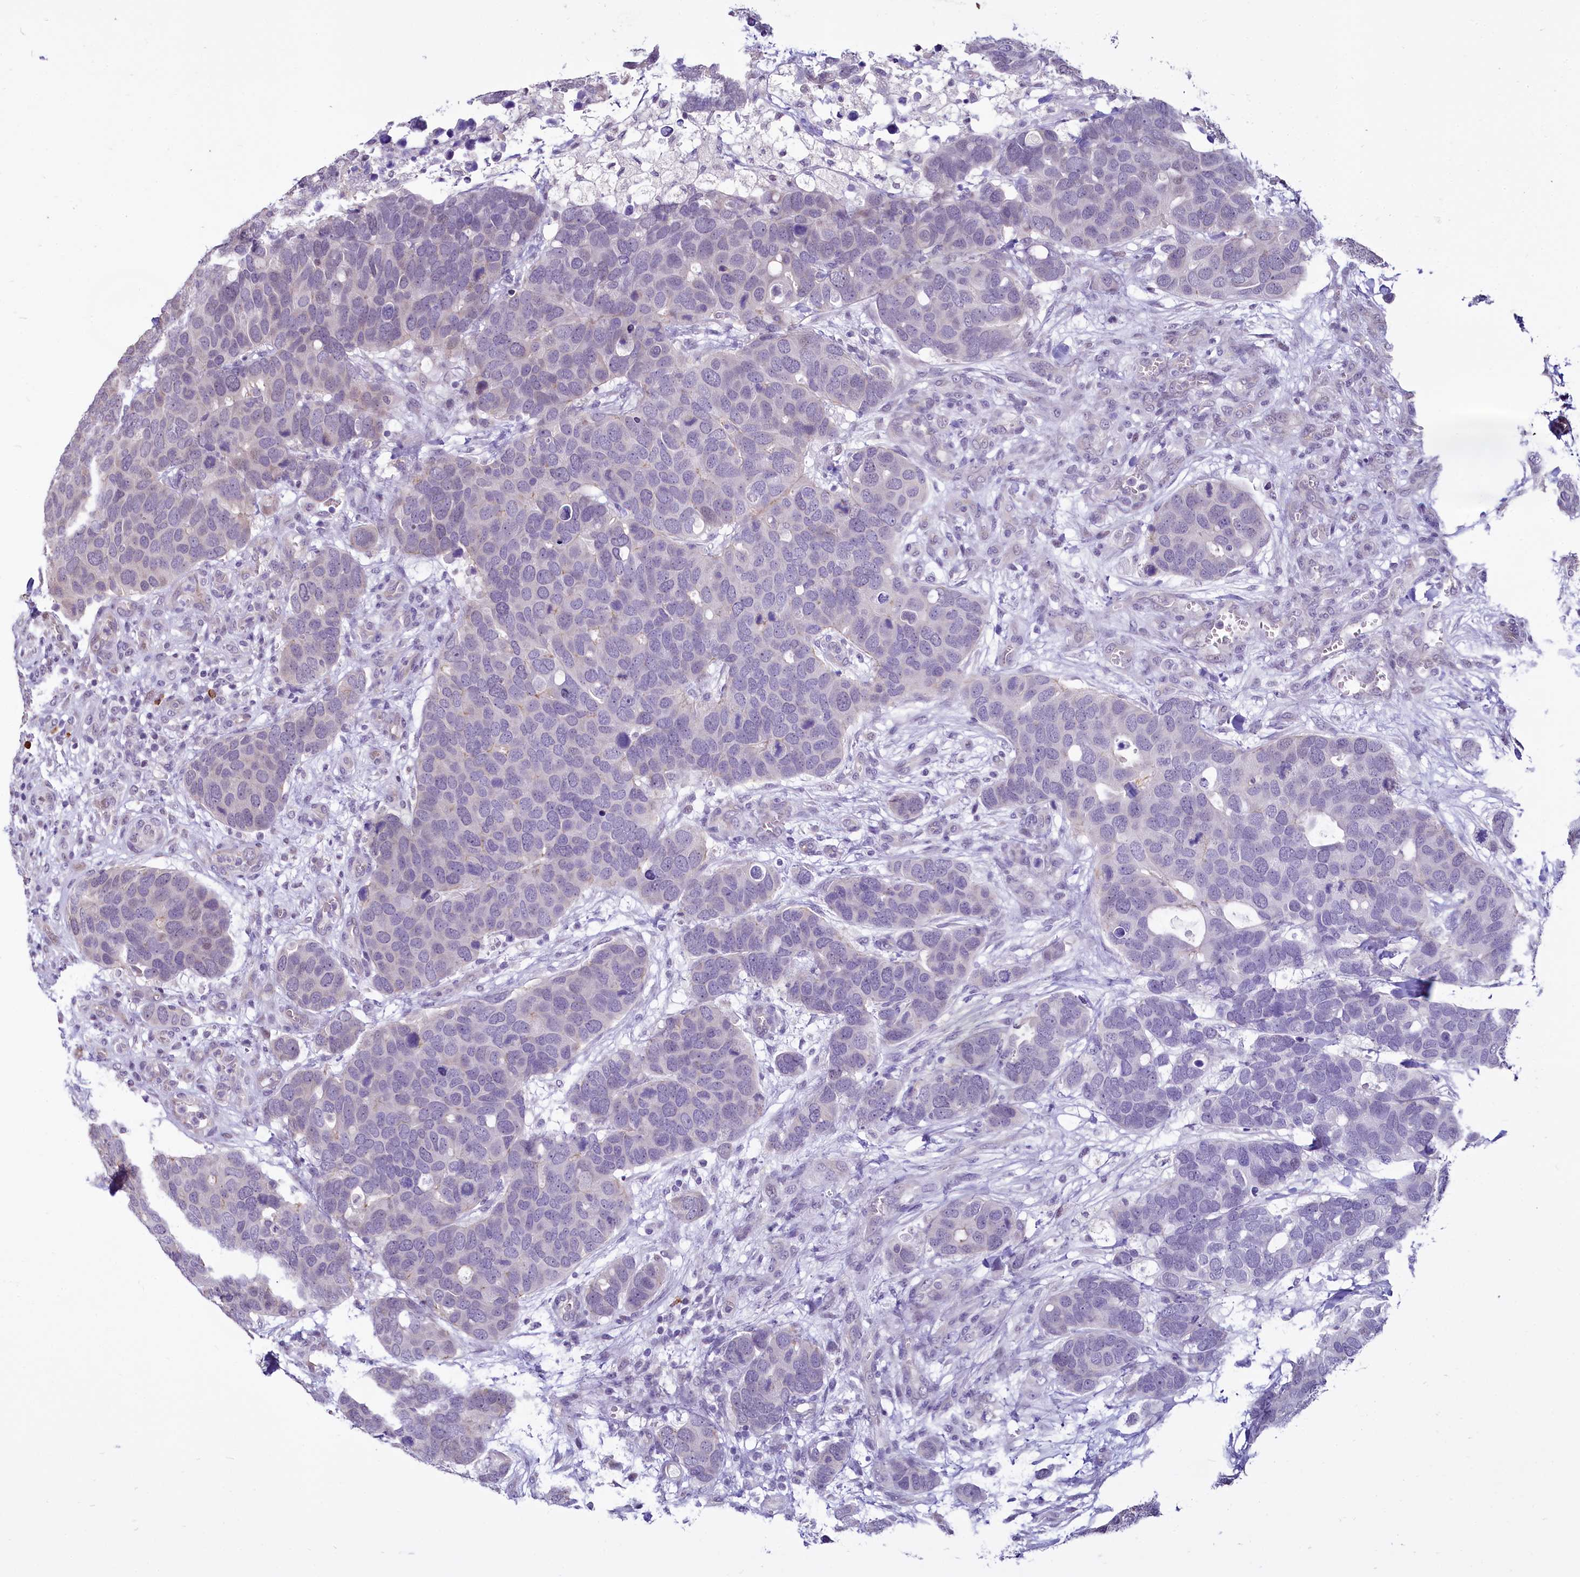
{"staining": {"intensity": "negative", "quantity": "none", "location": "none"}, "tissue": "breast cancer", "cell_type": "Tumor cells", "image_type": "cancer", "snomed": [{"axis": "morphology", "description": "Duct carcinoma"}, {"axis": "topography", "description": "Breast"}], "caption": "Immunohistochemical staining of human breast cancer (infiltrating ductal carcinoma) displays no significant expression in tumor cells.", "gene": "BANK1", "patient": {"sex": "female", "age": 83}}